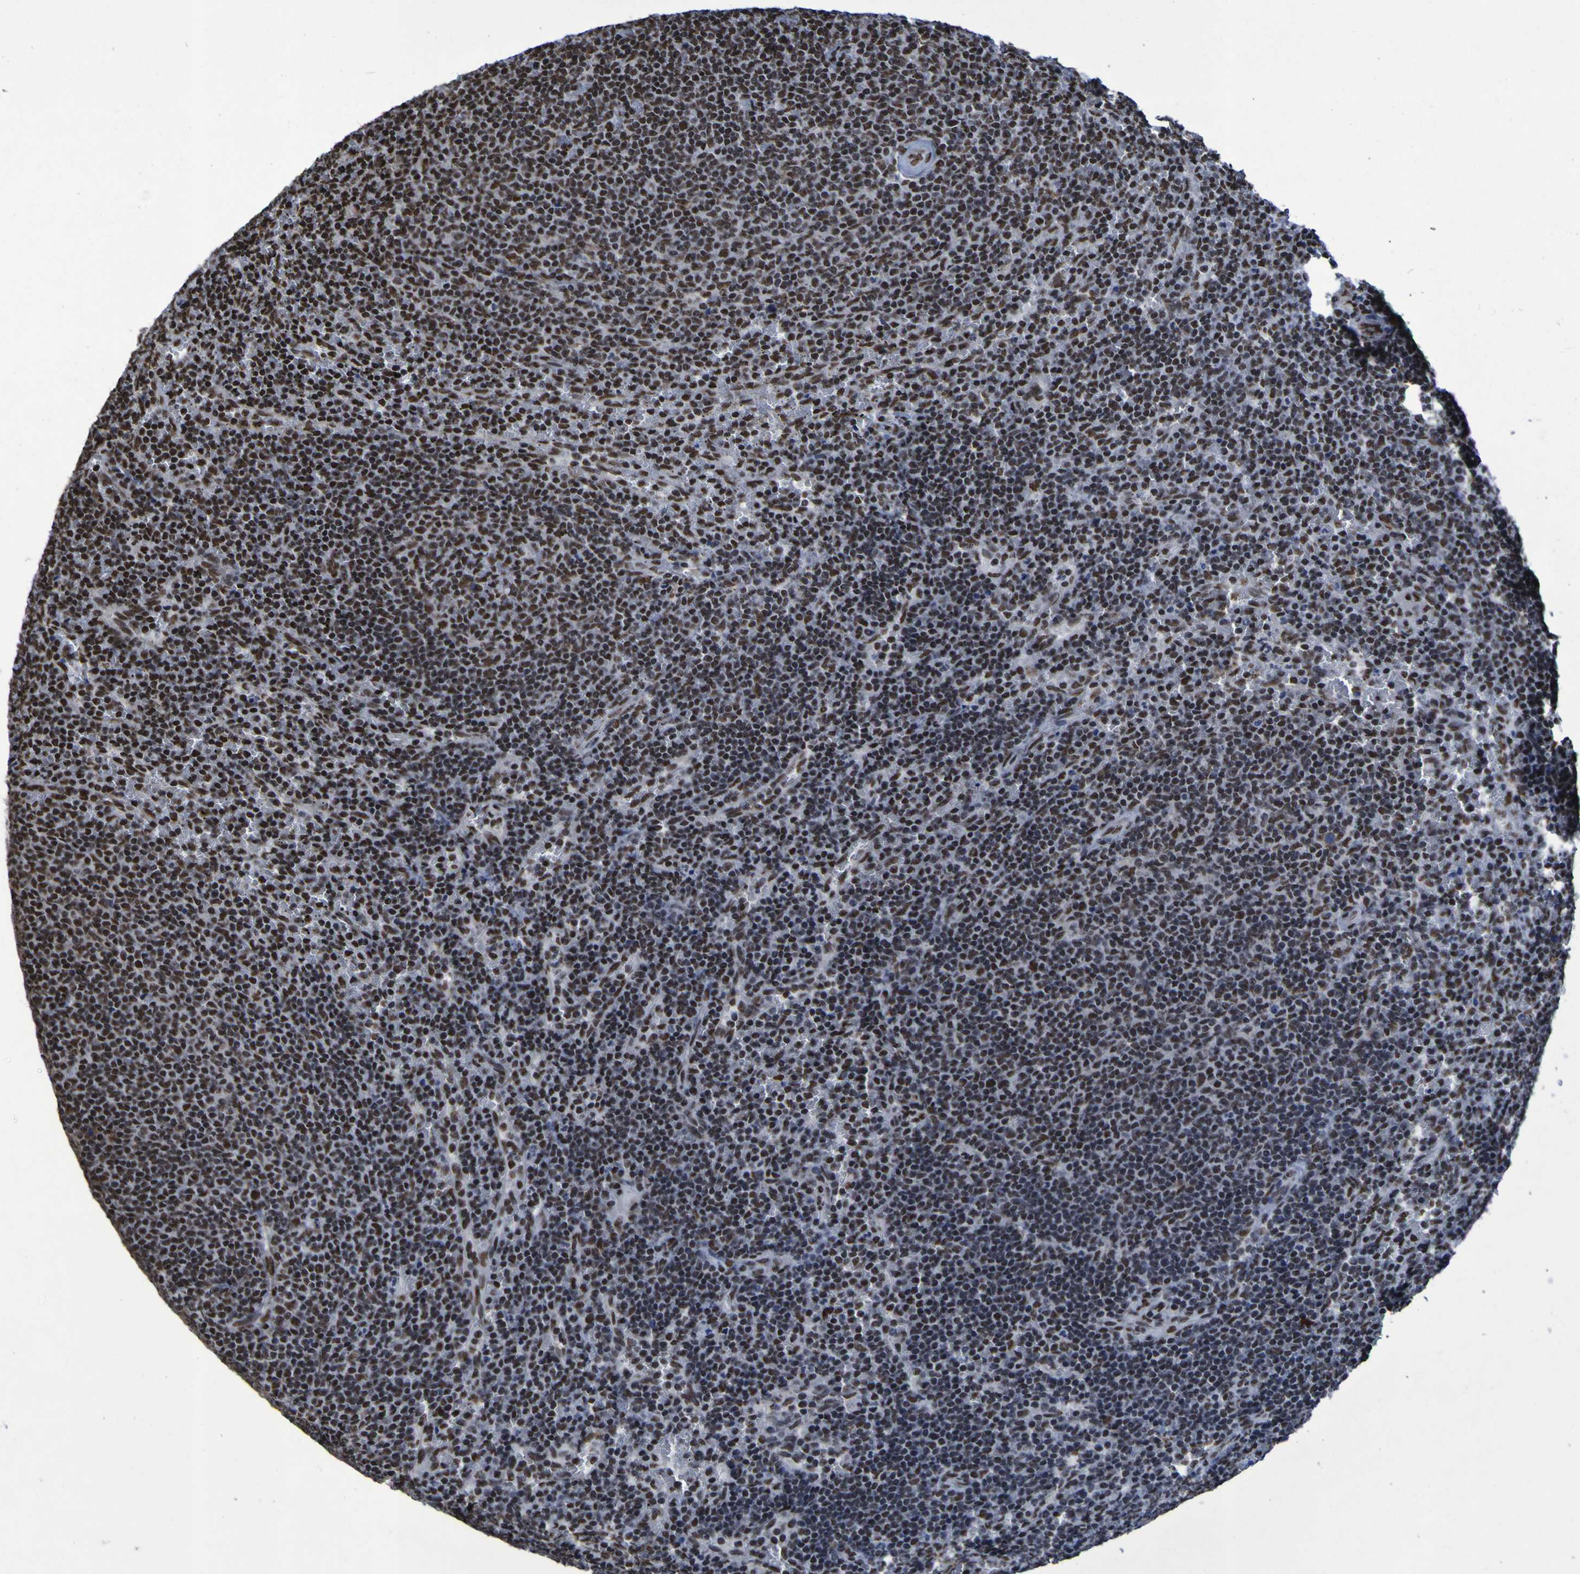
{"staining": {"intensity": "strong", "quantity": "25%-75%", "location": "cytoplasmic/membranous"}, "tissue": "lymphoma", "cell_type": "Tumor cells", "image_type": "cancer", "snomed": [{"axis": "morphology", "description": "Malignant lymphoma, non-Hodgkin's type, Low grade"}, {"axis": "topography", "description": "Spleen"}], "caption": "DAB immunohistochemical staining of low-grade malignant lymphoma, non-Hodgkin's type demonstrates strong cytoplasmic/membranous protein positivity in approximately 25%-75% of tumor cells. (brown staining indicates protein expression, while blue staining denotes nuclei).", "gene": "HNRNPR", "patient": {"sex": "female", "age": 50}}